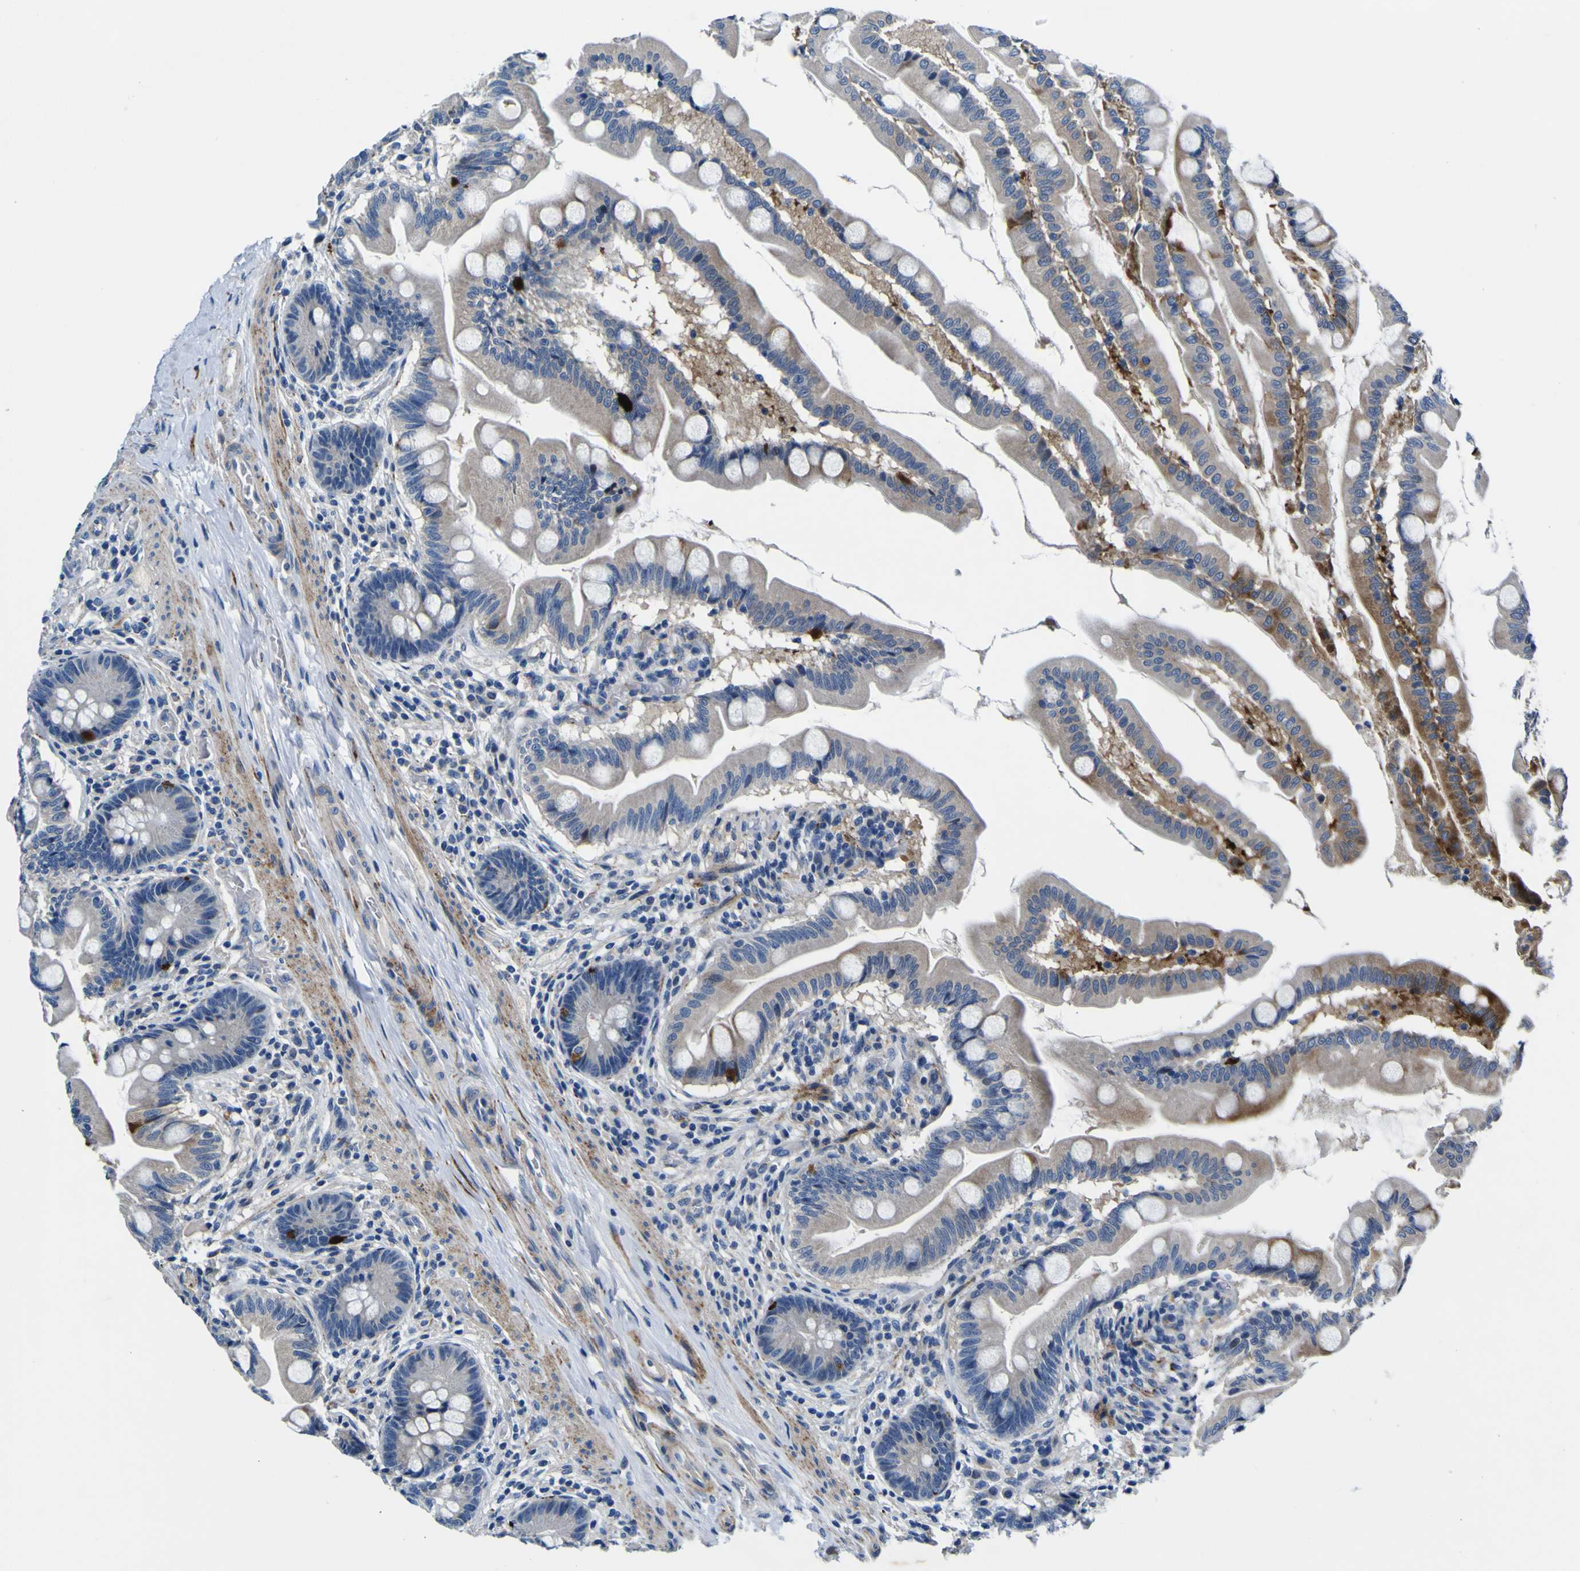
{"staining": {"intensity": "moderate", "quantity": "25%-75%", "location": "cytoplasmic/membranous"}, "tissue": "small intestine", "cell_type": "Glandular cells", "image_type": "normal", "snomed": [{"axis": "morphology", "description": "Normal tissue, NOS"}, {"axis": "topography", "description": "Small intestine"}], "caption": "Benign small intestine shows moderate cytoplasmic/membranous expression in approximately 25%-75% of glandular cells, visualized by immunohistochemistry.", "gene": "AGAP3", "patient": {"sex": "female", "age": 56}}